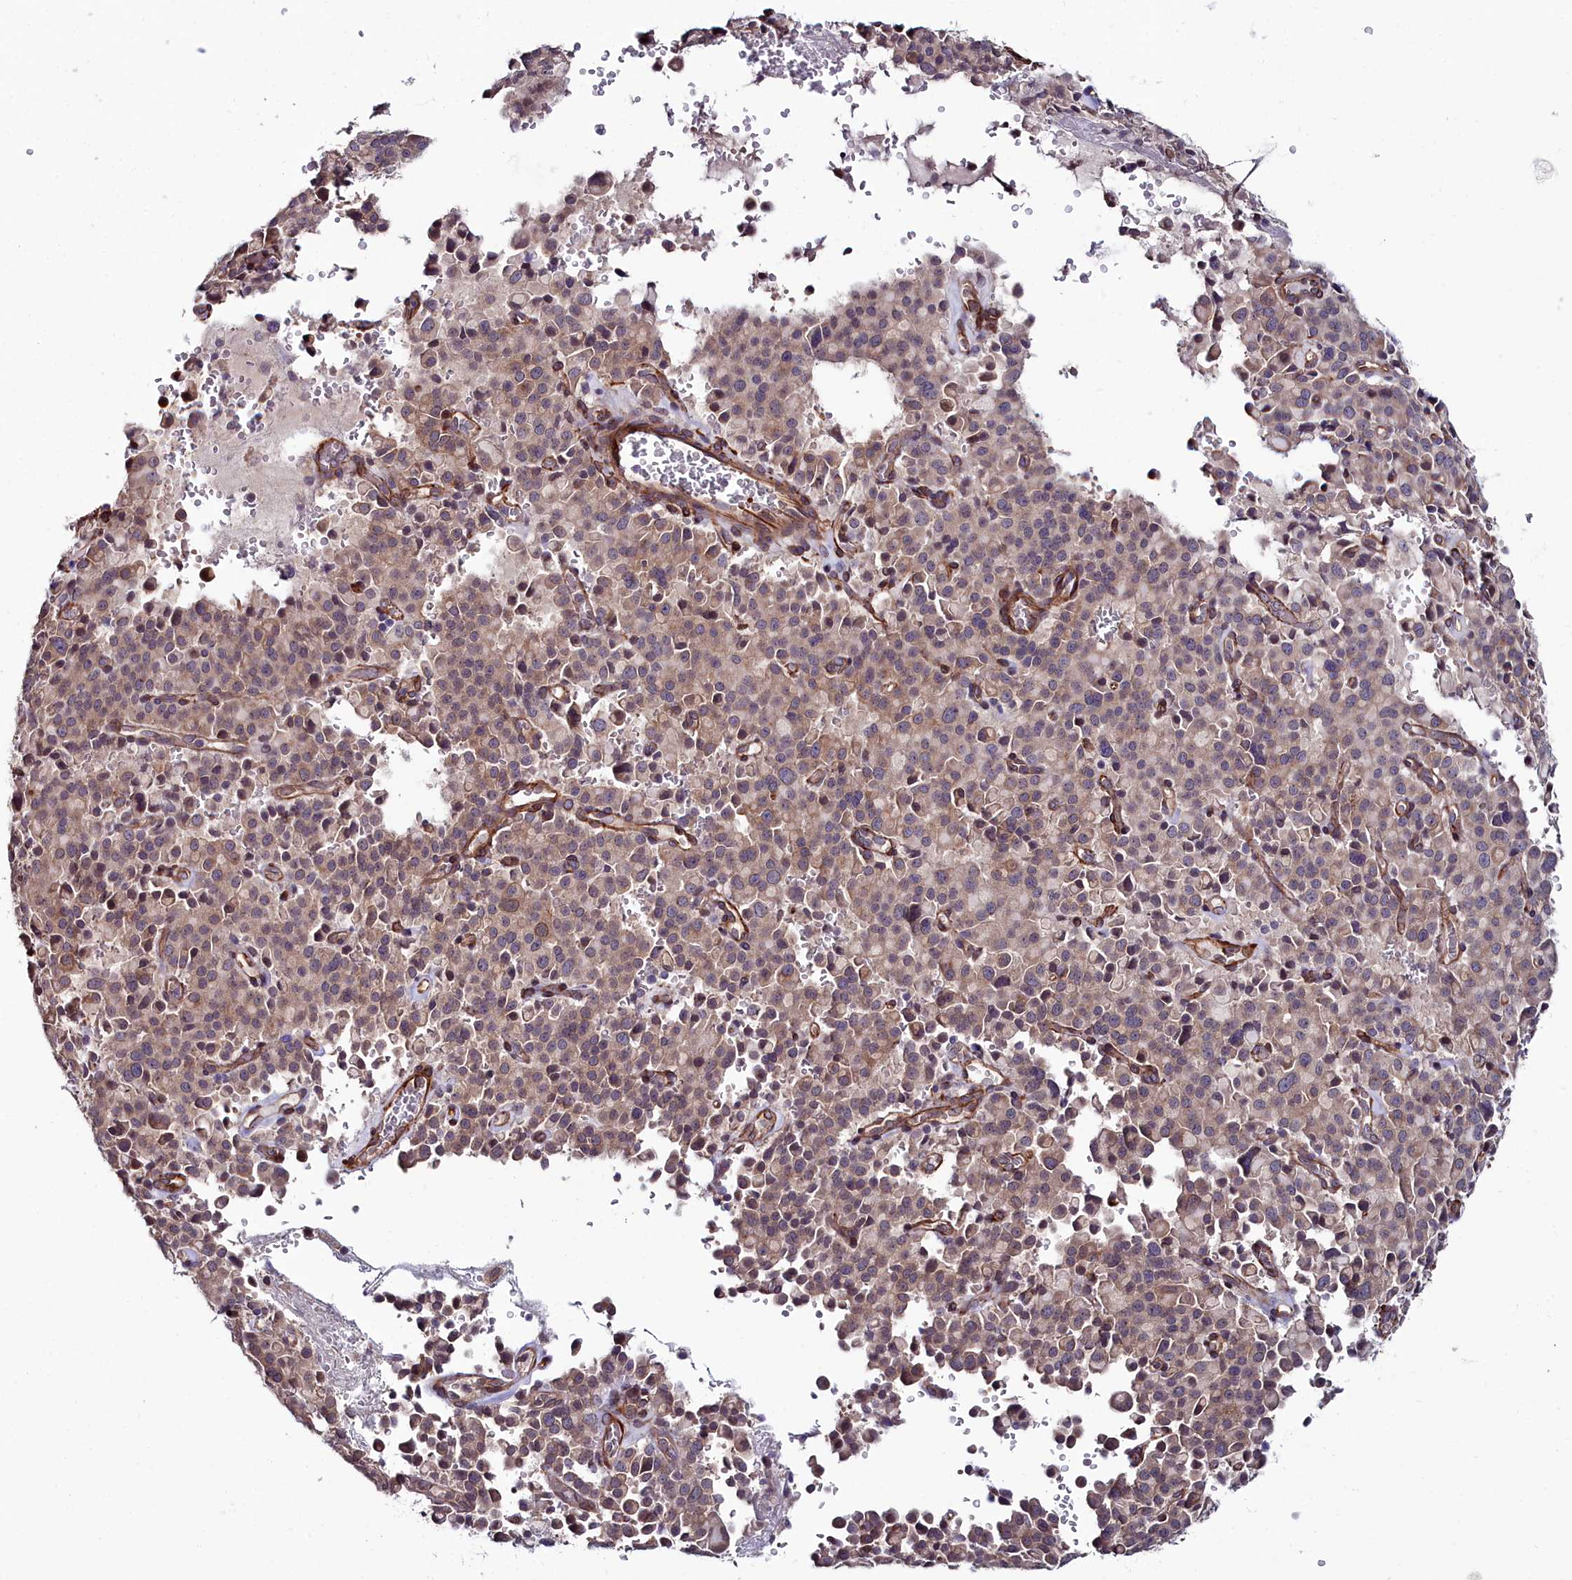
{"staining": {"intensity": "weak", "quantity": "<25%", "location": "cytoplasmic/membranous"}, "tissue": "pancreatic cancer", "cell_type": "Tumor cells", "image_type": "cancer", "snomed": [{"axis": "morphology", "description": "Adenocarcinoma, NOS"}, {"axis": "topography", "description": "Pancreas"}], "caption": "High power microscopy image of an immunohistochemistry (IHC) histopathology image of pancreatic cancer, revealing no significant staining in tumor cells.", "gene": "C4orf19", "patient": {"sex": "male", "age": 65}}